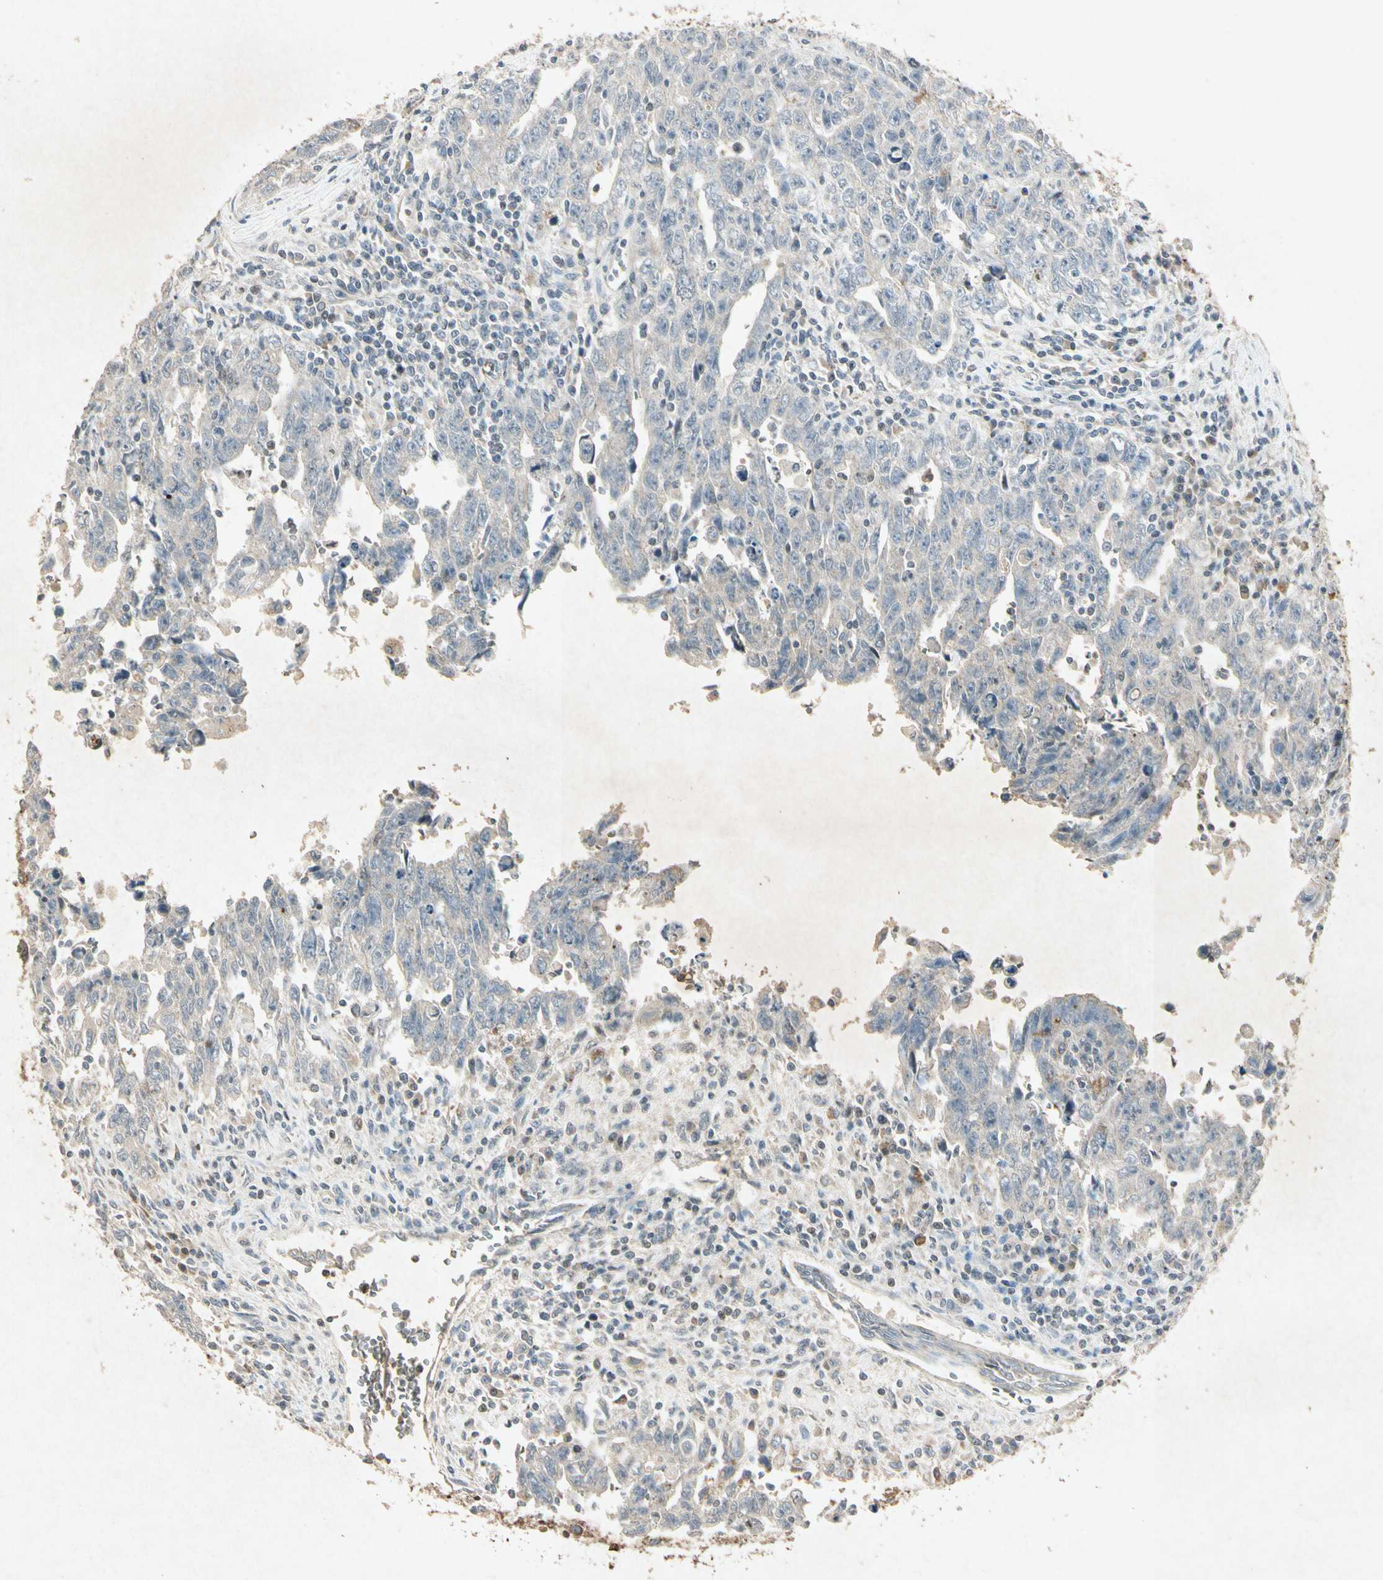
{"staining": {"intensity": "moderate", "quantity": "25%-75%", "location": "cytoplasmic/membranous"}, "tissue": "testis cancer", "cell_type": "Tumor cells", "image_type": "cancer", "snomed": [{"axis": "morphology", "description": "Carcinoma, Embryonal, NOS"}, {"axis": "topography", "description": "Testis"}], "caption": "Protein expression analysis of human embryonal carcinoma (testis) reveals moderate cytoplasmic/membranous staining in approximately 25%-75% of tumor cells. (IHC, brightfield microscopy, high magnification).", "gene": "MSRB1", "patient": {"sex": "male", "age": 28}}